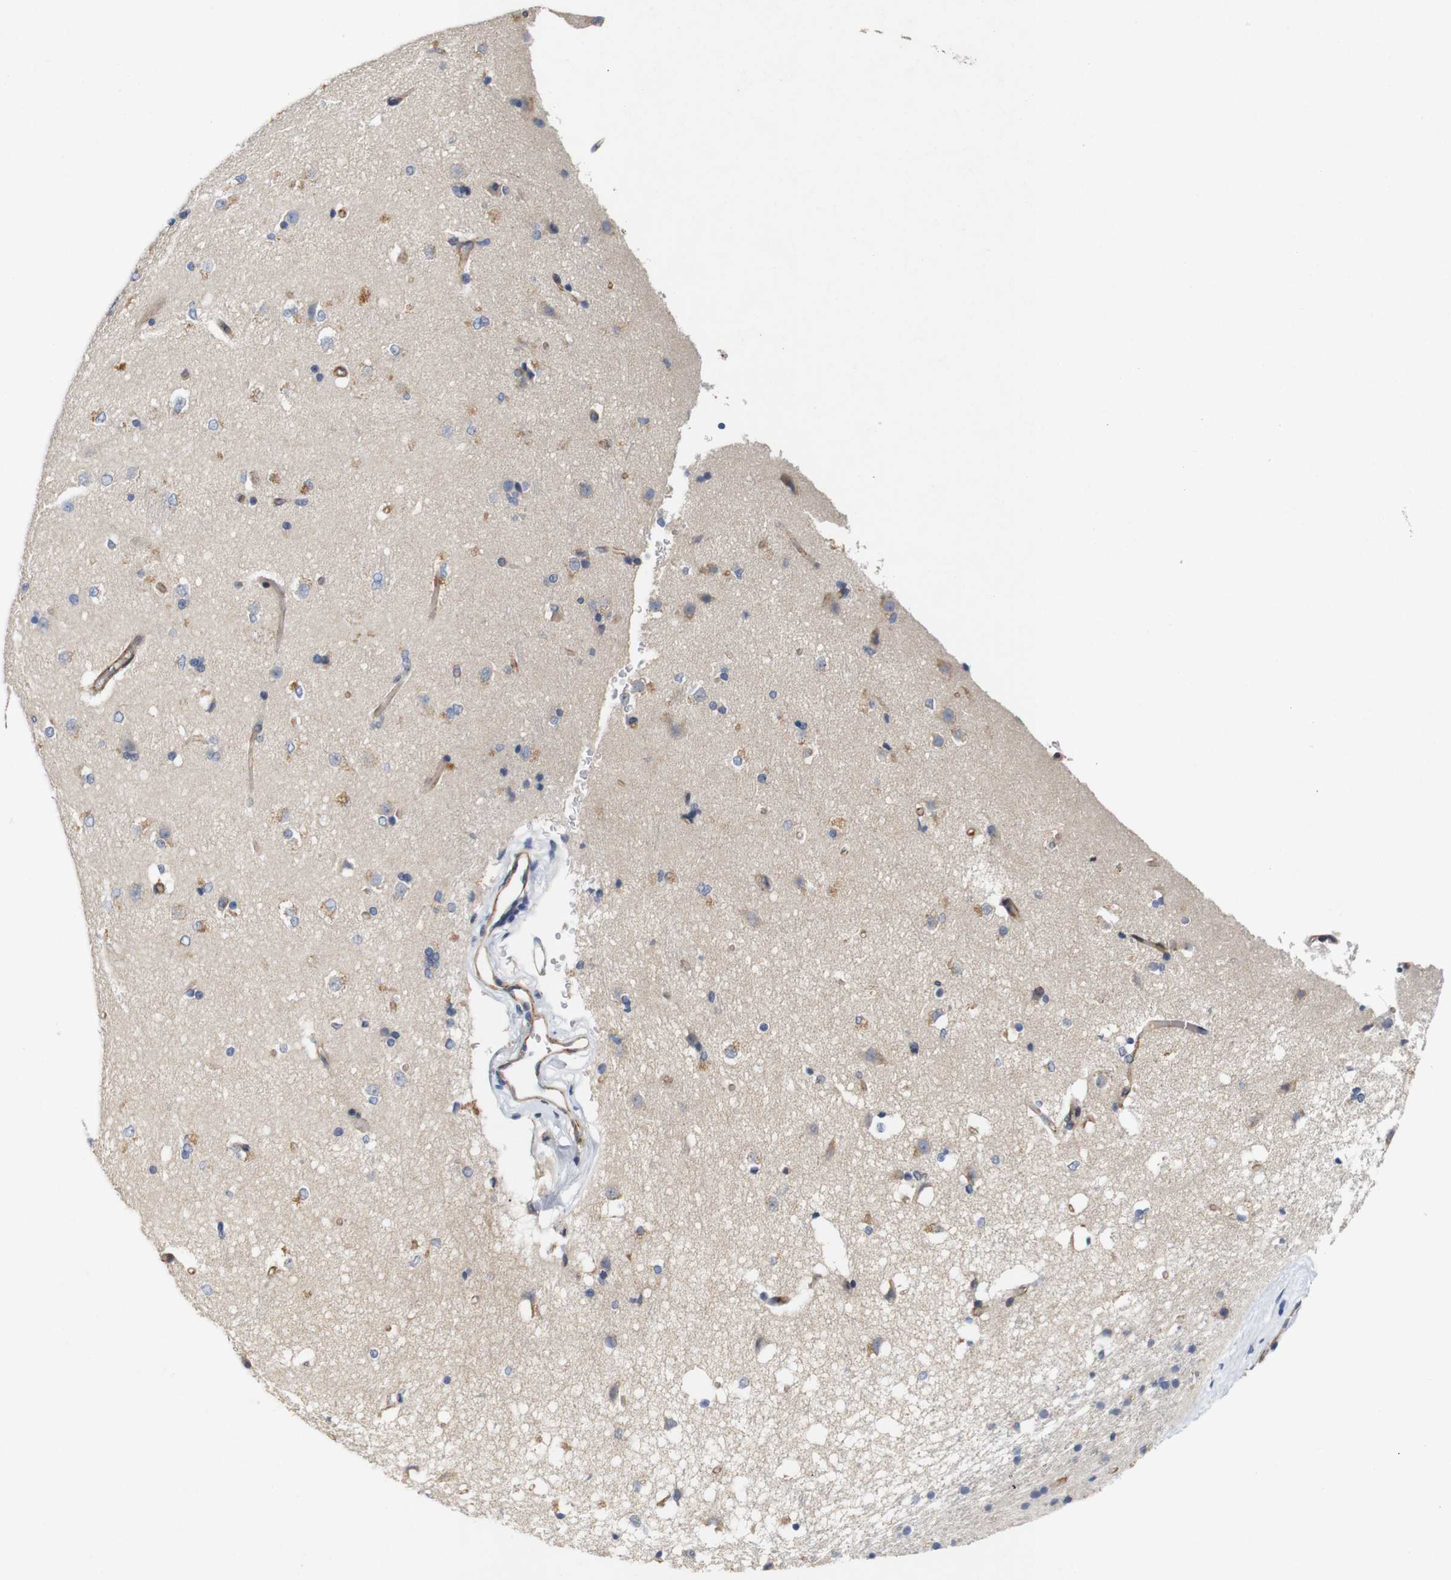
{"staining": {"intensity": "moderate", "quantity": "<25%", "location": "cytoplasmic/membranous"}, "tissue": "caudate", "cell_type": "Glial cells", "image_type": "normal", "snomed": [{"axis": "morphology", "description": "Normal tissue, NOS"}, {"axis": "topography", "description": "Lateral ventricle wall"}], "caption": "Caudate stained with immunohistochemistry (IHC) demonstrates moderate cytoplasmic/membranous expression in approximately <25% of glial cells.", "gene": "CYB561", "patient": {"sex": "female", "age": 19}}